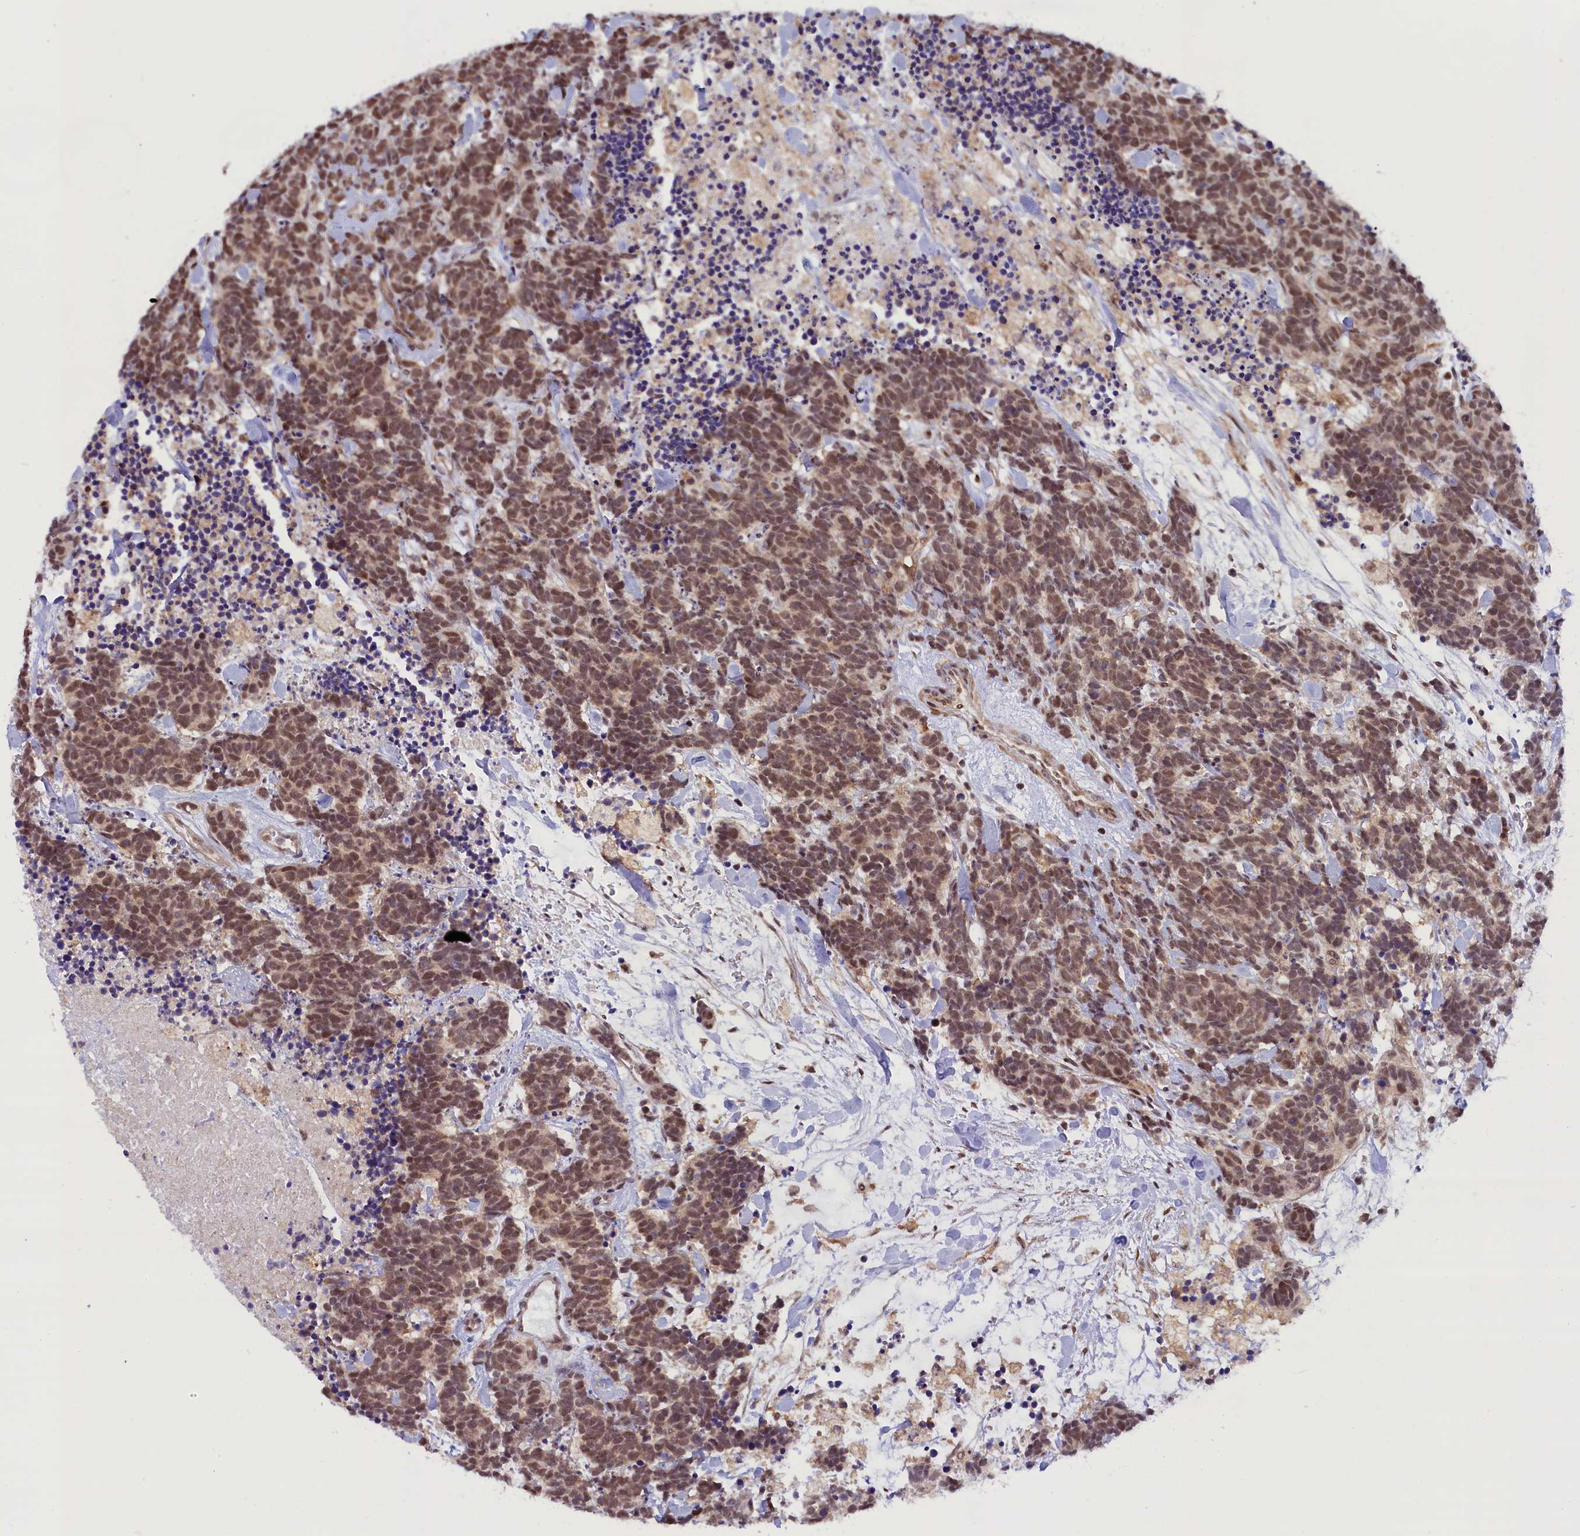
{"staining": {"intensity": "moderate", "quantity": ">75%", "location": "nuclear"}, "tissue": "carcinoid", "cell_type": "Tumor cells", "image_type": "cancer", "snomed": [{"axis": "morphology", "description": "Carcinoma, NOS"}, {"axis": "morphology", "description": "Carcinoid, malignant, NOS"}, {"axis": "topography", "description": "Prostate"}], "caption": "Immunohistochemical staining of carcinoma demonstrates medium levels of moderate nuclear protein expression in about >75% of tumor cells. (DAB (3,3'-diaminobenzidine) = brown stain, brightfield microscopy at high magnification).", "gene": "FCHO1", "patient": {"sex": "male", "age": 57}}